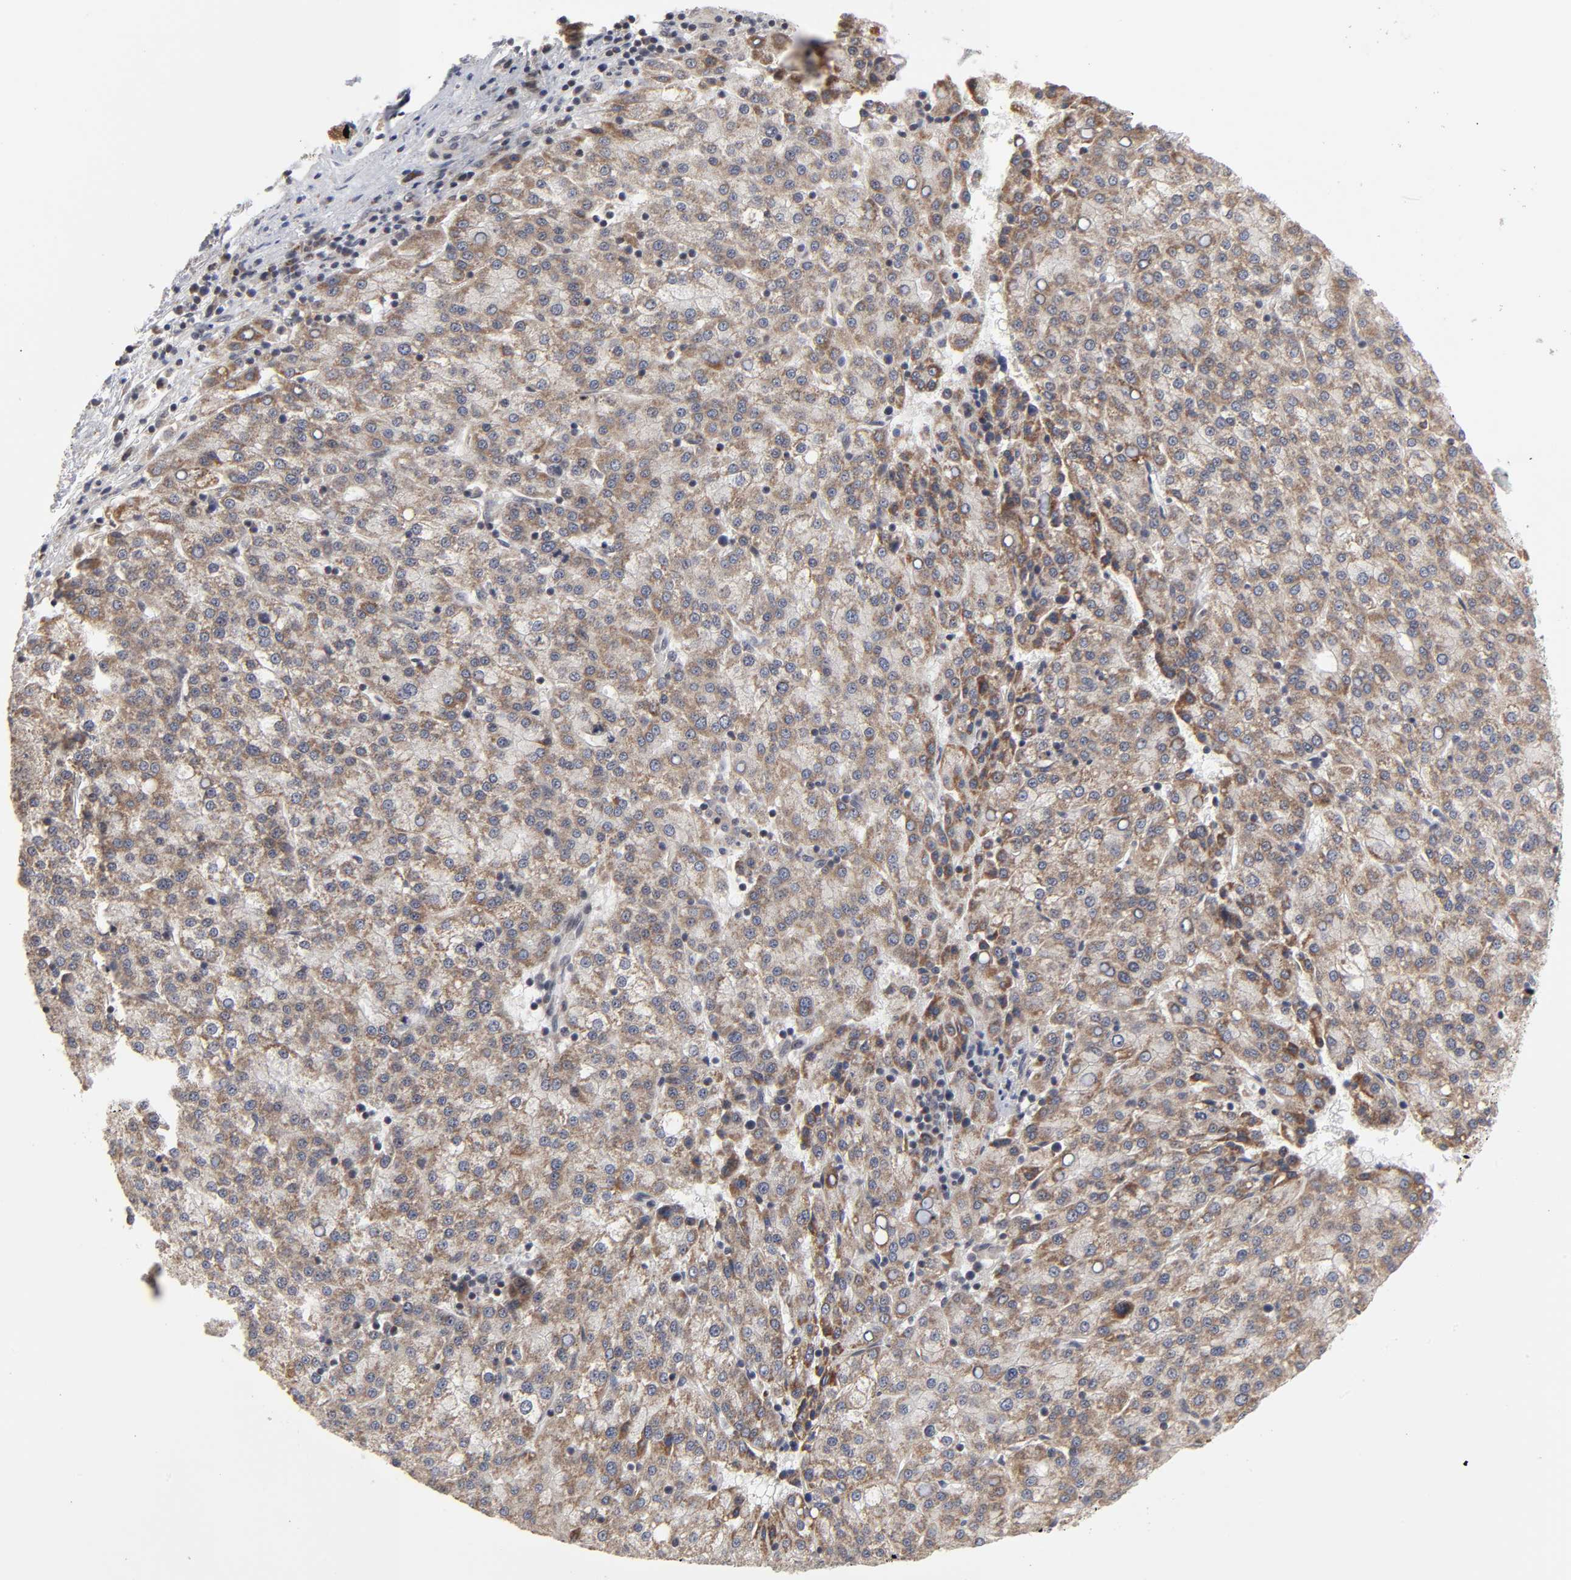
{"staining": {"intensity": "moderate", "quantity": ">75%", "location": "cytoplasmic/membranous"}, "tissue": "liver cancer", "cell_type": "Tumor cells", "image_type": "cancer", "snomed": [{"axis": "morphology", "description": "Carcinoma, Hepatocellular, NOS"}, {"axis": "topography", "description": "Liver"}], "caption": "Liver cancer (hepatocellular carcinoma) stained with a protein marker displays moderate staining in tumor cells.", "gene": "AUH", "patient": {"sex": "female", "age": 58}}